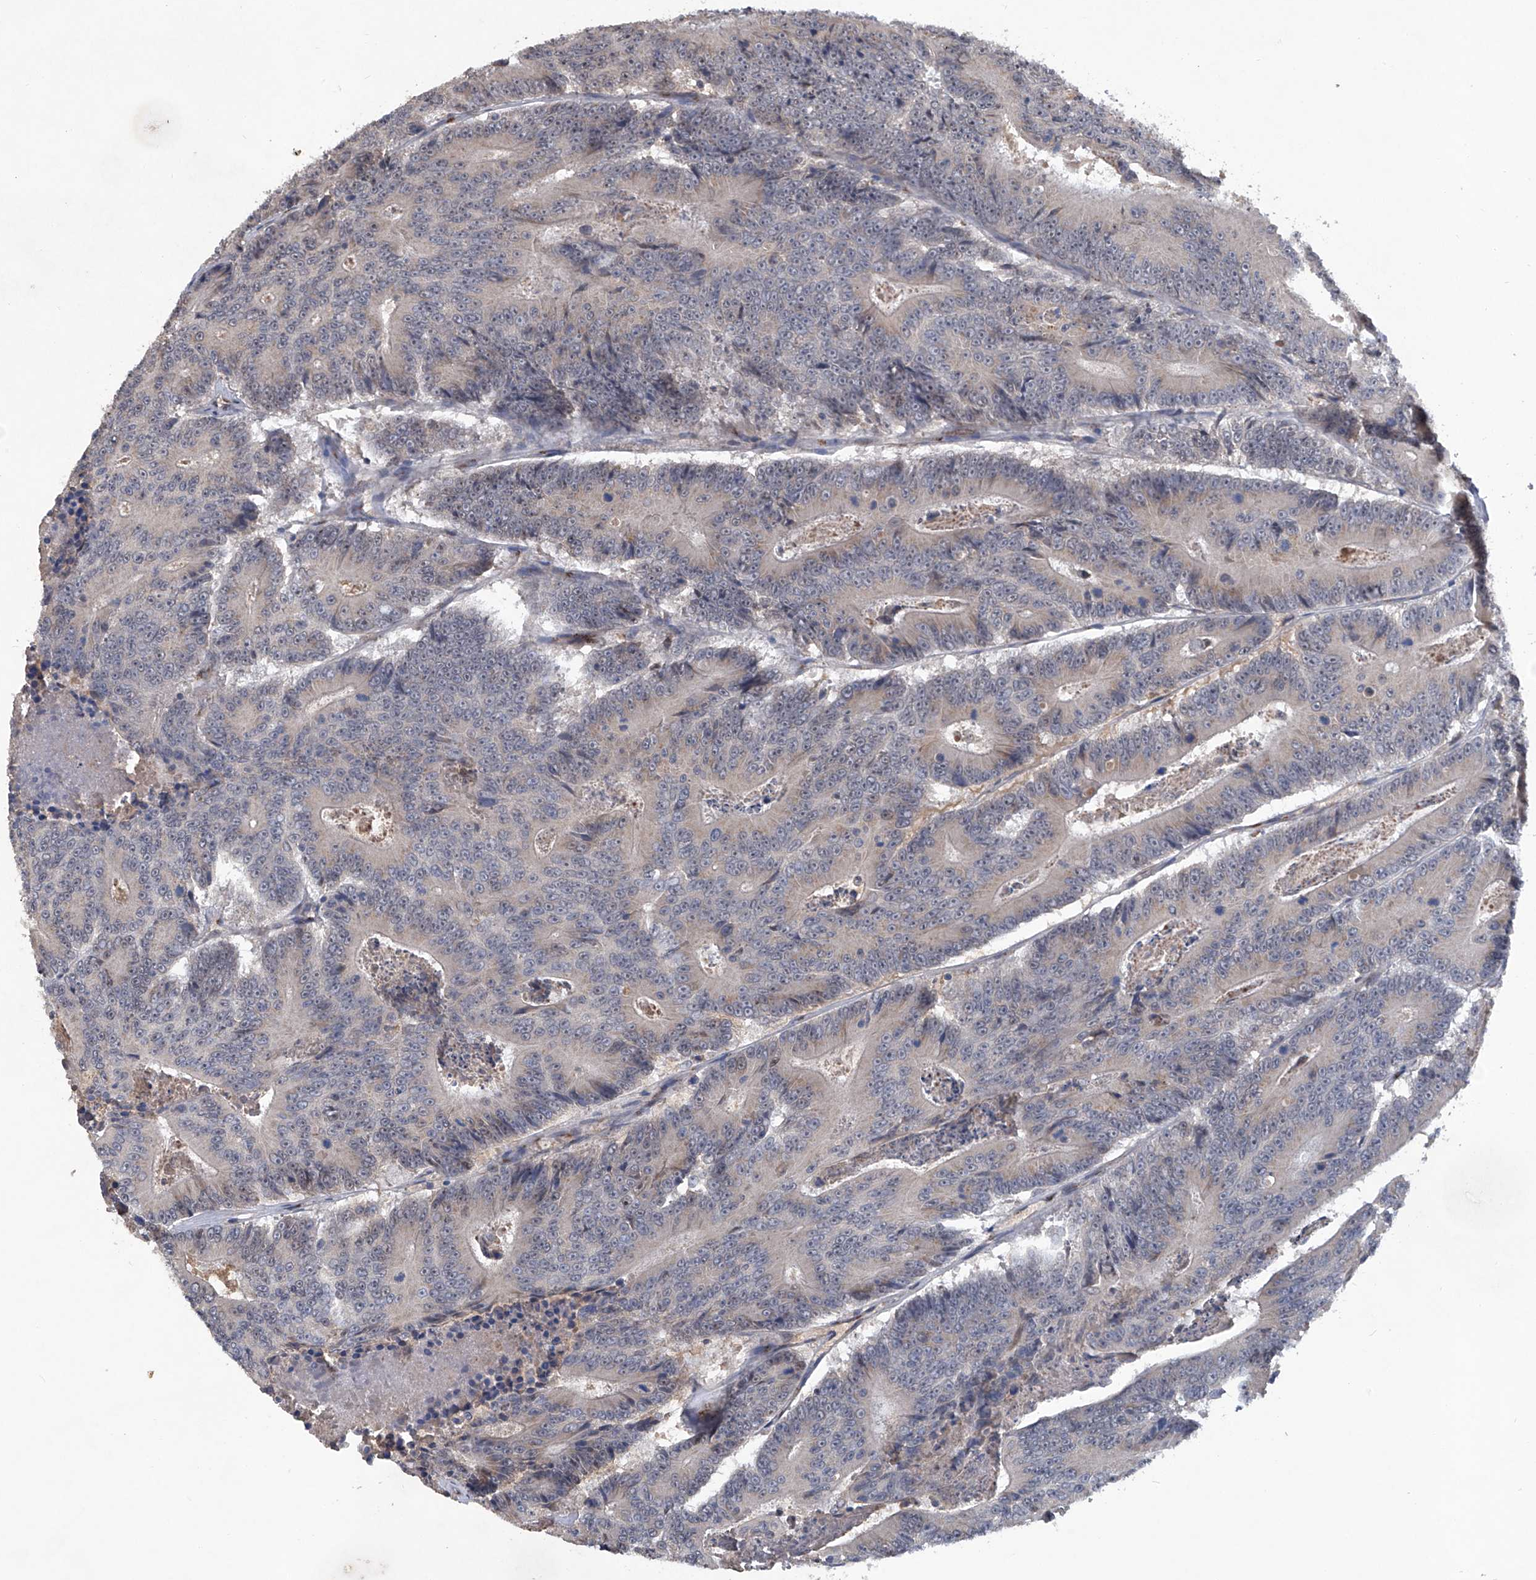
{"staining": {"intensity": "negative", "quantity": "none", "location": "none"}, "tissue": "colorectal cancer", "cell_type": "Tumor cells", "image_type": "cancer", "snomed": [{"axis": "morphology", "description": "Adenocarcinoma, NOS"}, {"axis": "topography", "description": "Colon"}], "caption": "Immunohistochemistry (IHC) histopathology image of neoplastic tissue: adenocarcinoma (colorectal) stained with DAB shows no significant protein expression in tumor cells.", "gene": "PCSK5", "patient": {"sex": "male", "age": 83}}